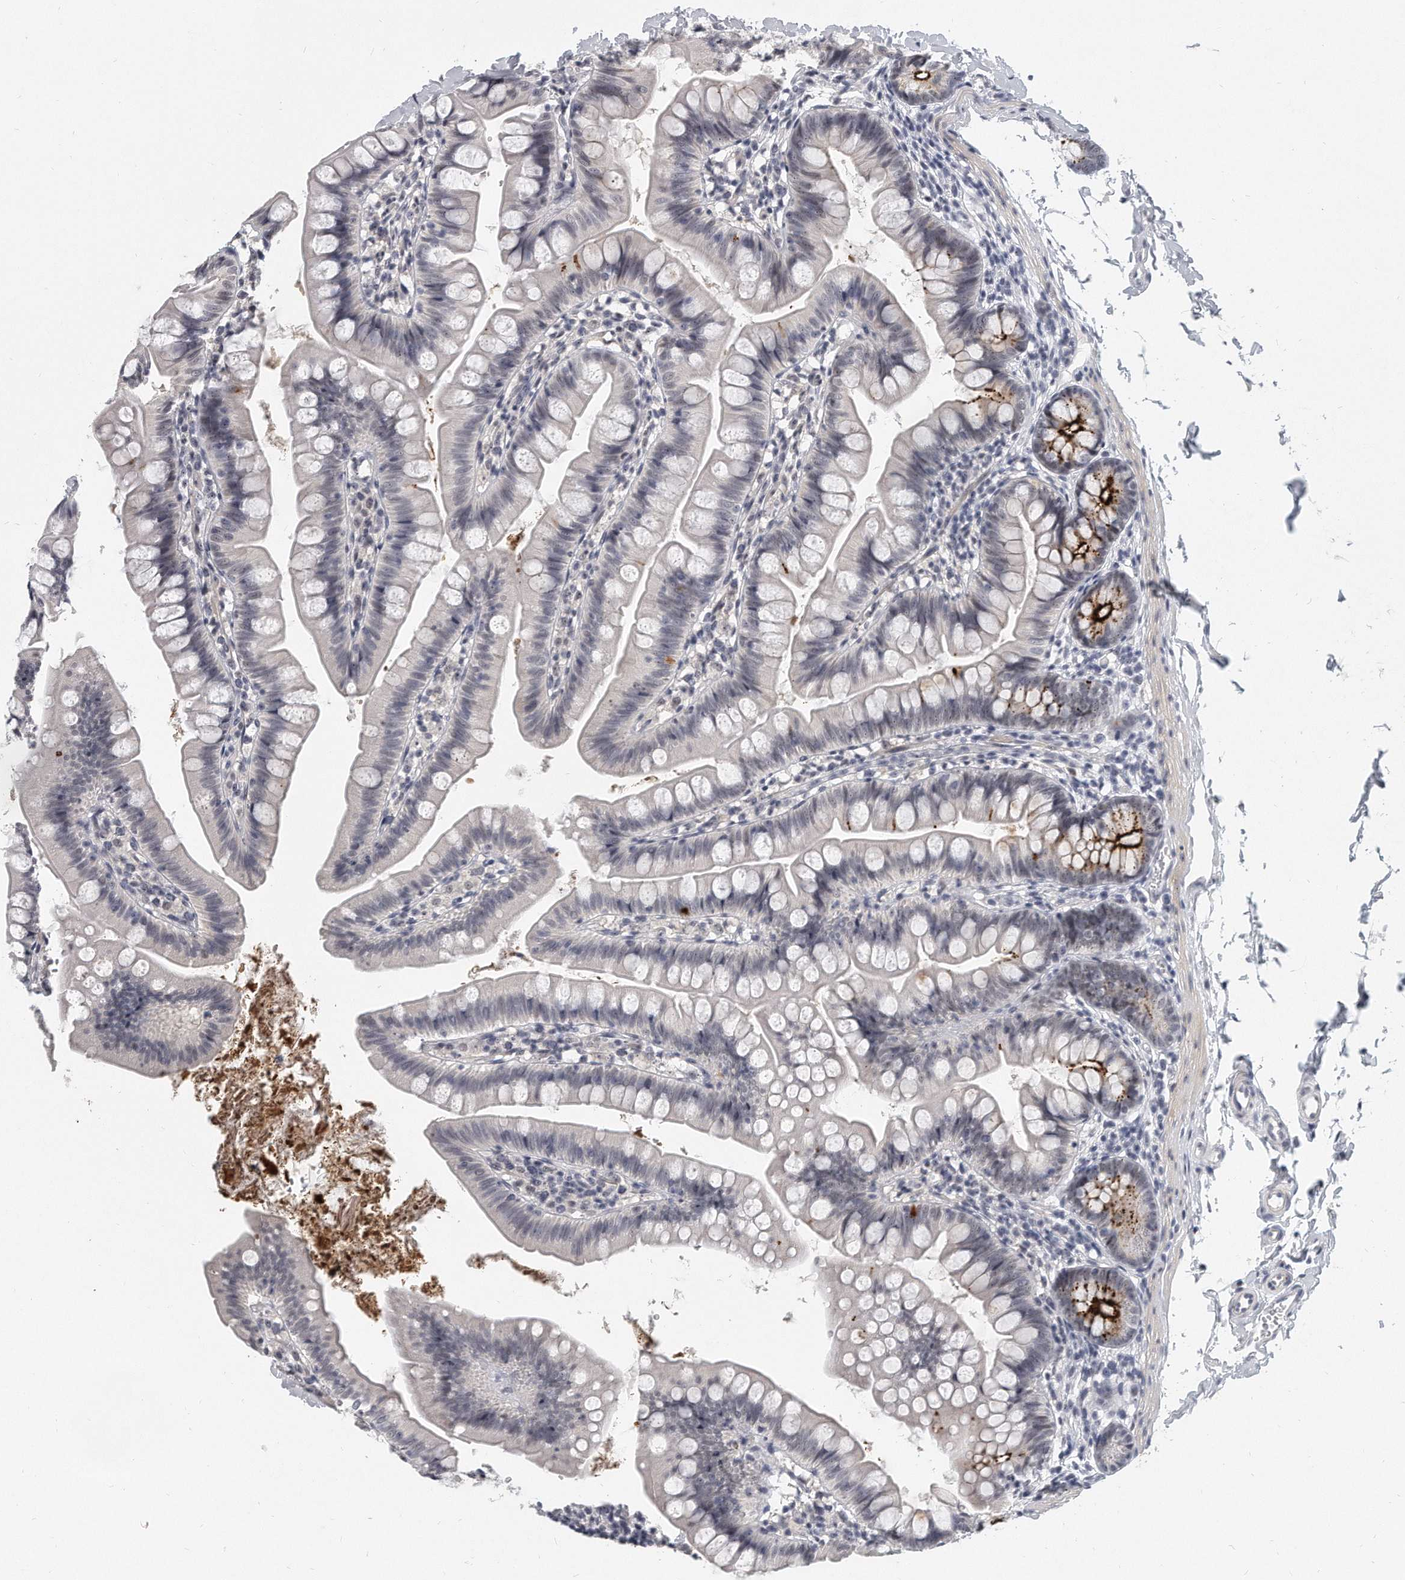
{"staining": {"intensity": "strong", "quantity": "<25%", "location": "cytoplasmic/membranous"}, "tissue": "small intestine", "cell_type": "Glandular cells", "image_type": "normal", "snomed": [{"axis": "morphology", "description": "Normal tissue, NOS"}, {"axis": "topography", "description": "Small intestine"}], "caption": "A histopathology image of human small intestine stained for a protein demonstrates strong cytoplasmic/membranous brown staining in glandular cells. (IHC, brightfield microscopy, high magnification).", "gene": "TFCP2L1", "patient": {"sex": "male", "age": 7}}